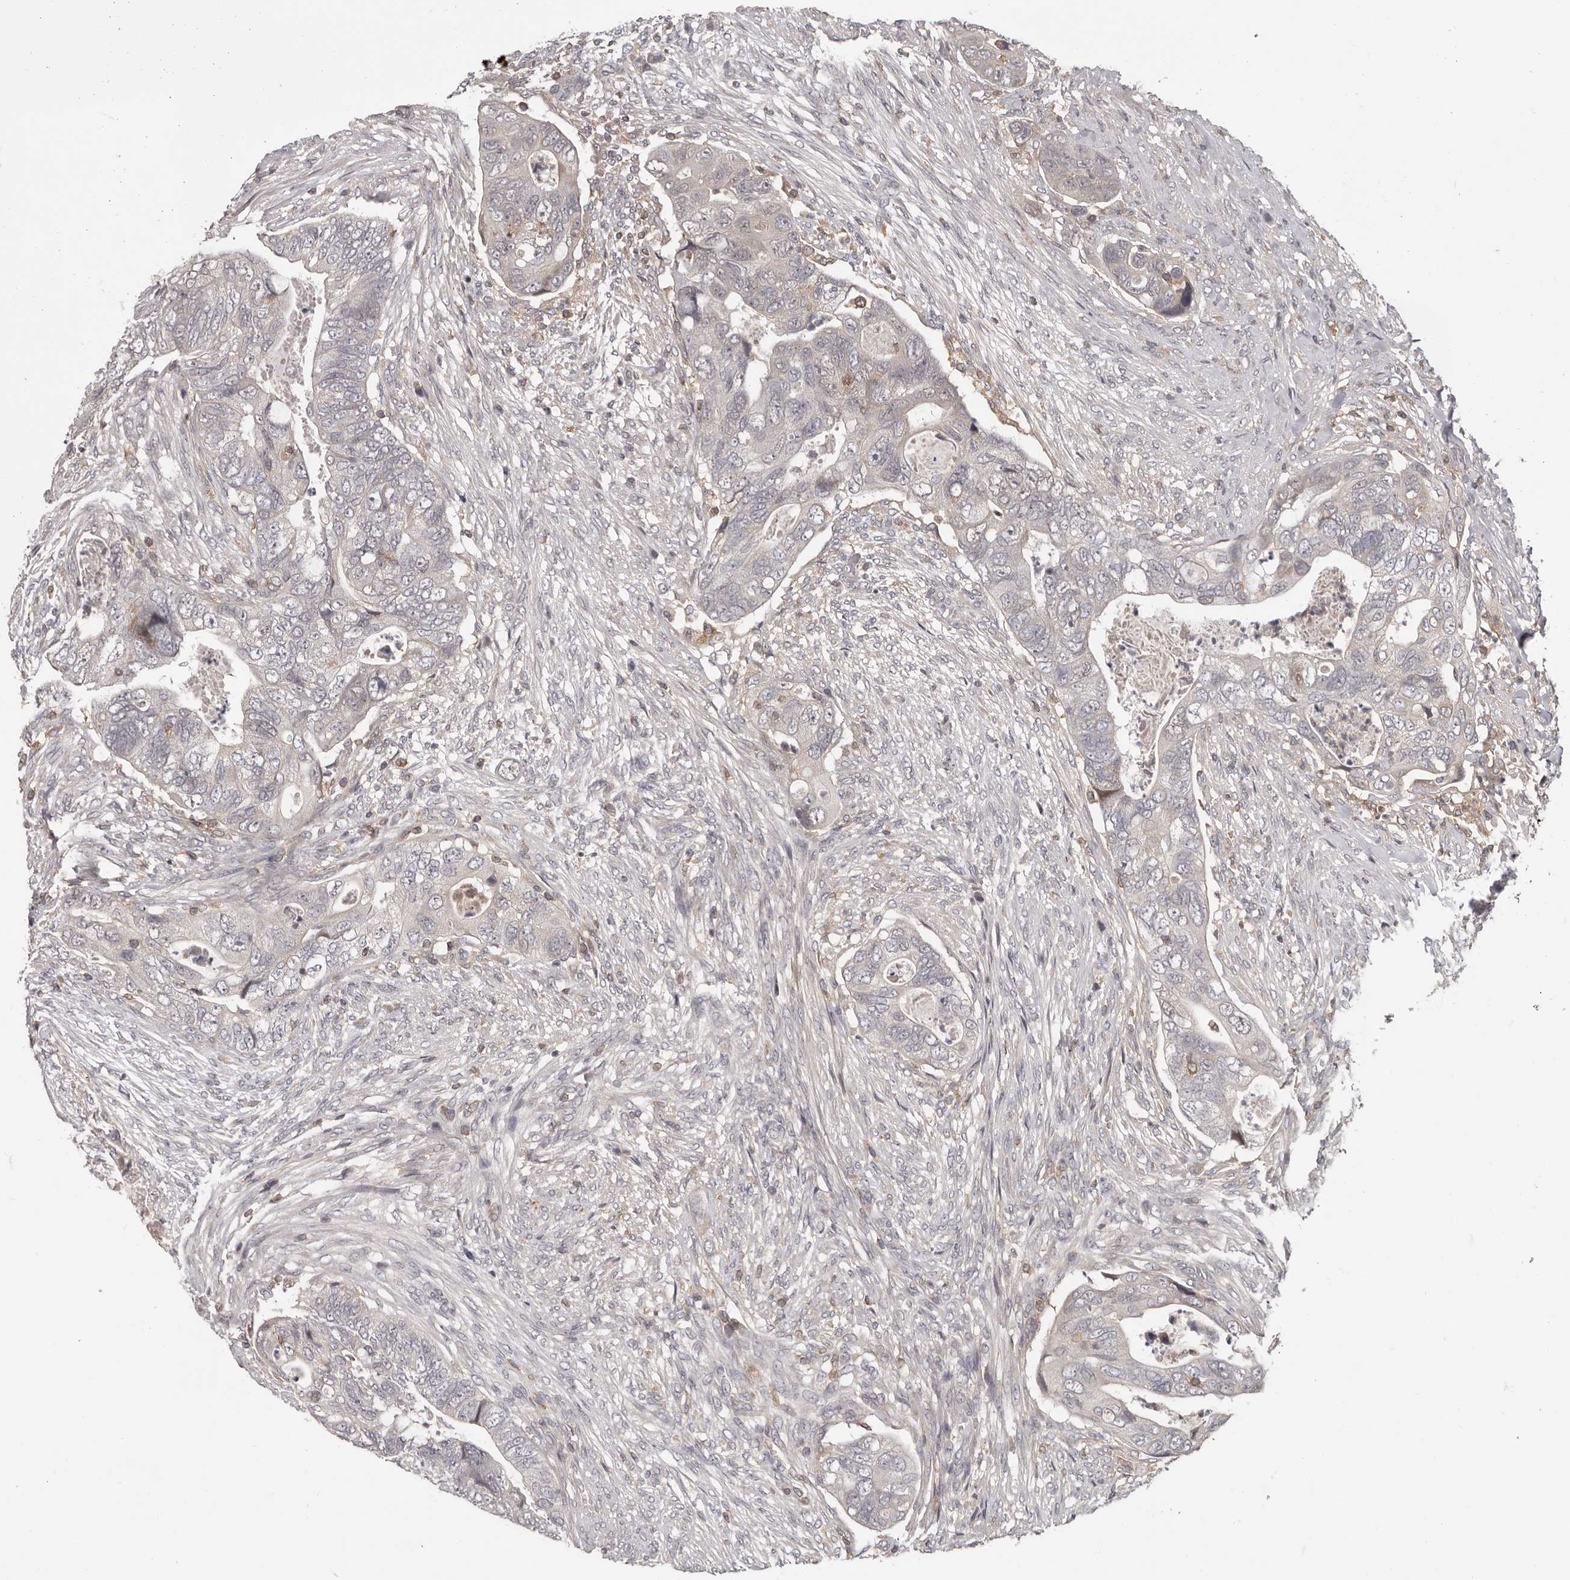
{"staining": {"intensity": "negative", "quantity": "none", "location": "none"}, "tissue": "colorectal cancer", "cell_type": "Tumor cells", "image_type": "cancer", "snomed": [{"axis": "morphology", "description": "Adenocarcinoma, NOS"}, {"axis": "topography", "description": "Rectum"}], "caption": "Colorectal cancer was stained to show a protein in brown. There is no significant staining in tumor cells.", "gene": "ANKRD44", "patient": {"sex": "male", "age": 63}}